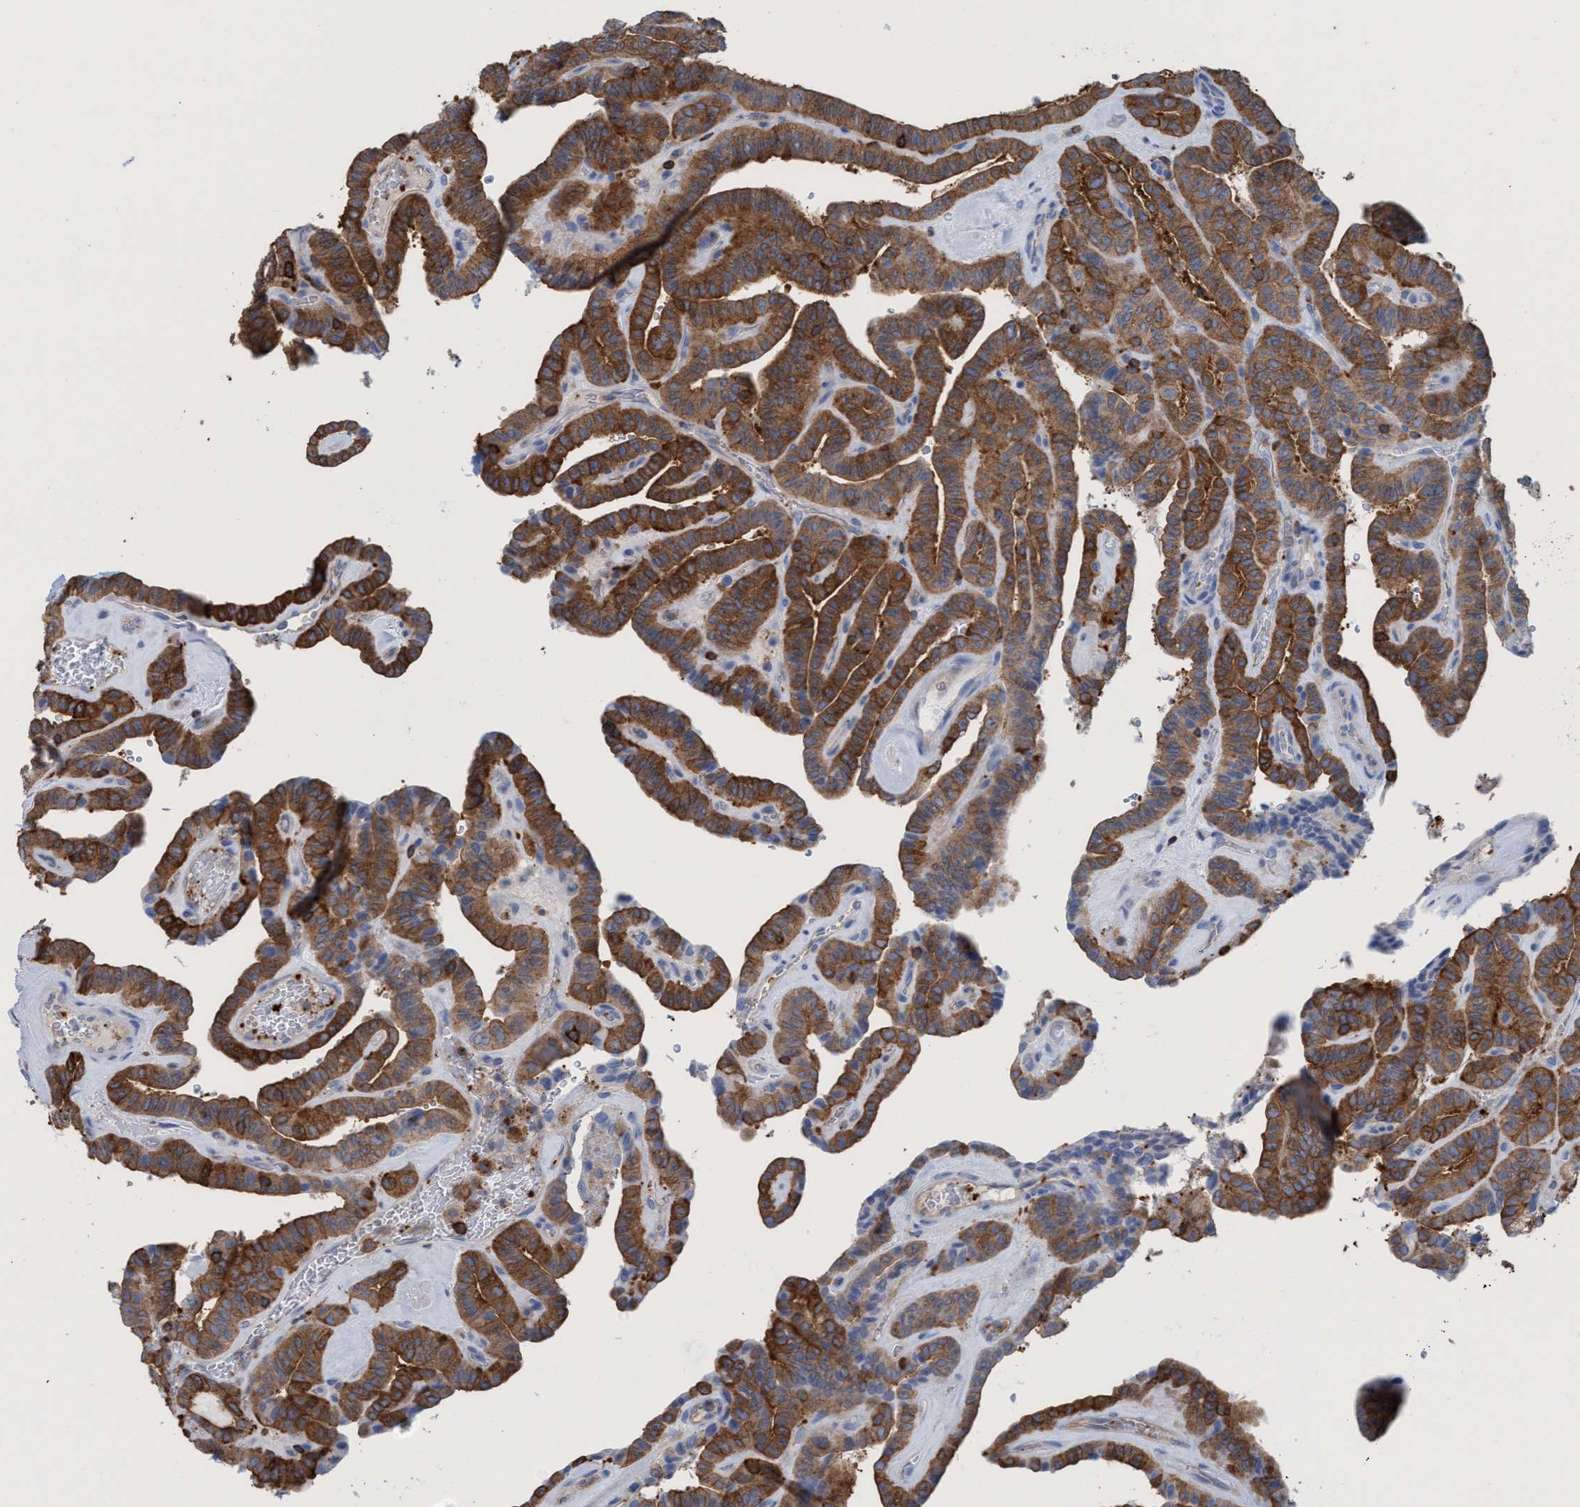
{"staining": {"intensity": "moderate", "quantity": ">75%", "location": "cytoplasmic/membranous"}, "tissue": "thyroid cancer", "cell_type": "Tumor cells", "image_type": "cancer", "snomed": [{"axis": "morphology", "description": "Papillary adenocarcinoma, NOS"}, {"axis": "topography", "description": "Thyroid gland"}], "caption": "High-power microscopy captured an immunohistochemistry (IHC) image of thyroid cancer, revealing moderate cytoplasmic/membranous positivity in about >75% of tumor cells.", "gene": "EZR", "patient": {"sex": "male", "age": 77}}